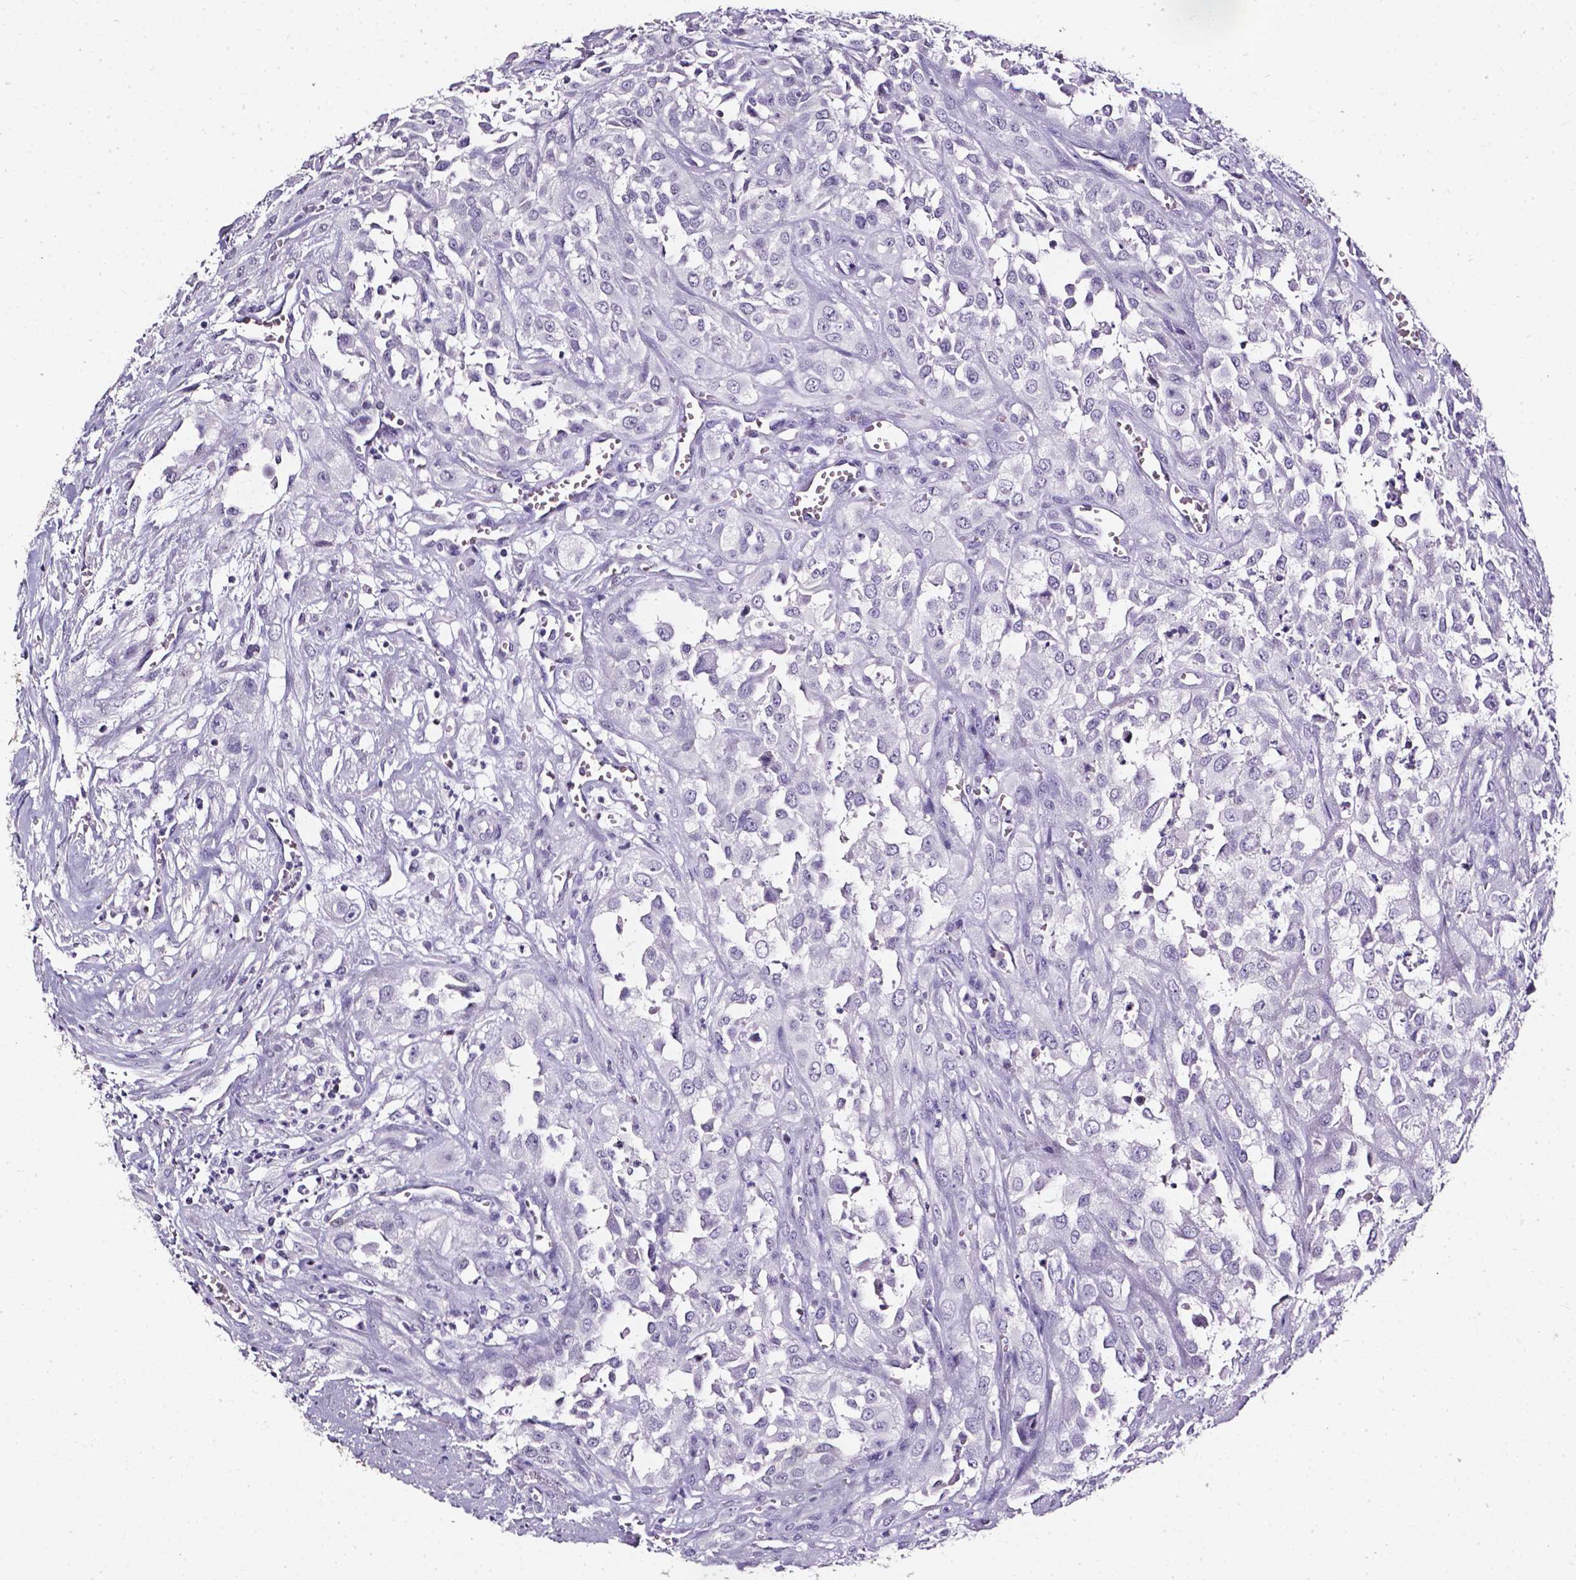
{"staining": {"intensity": "negative", "quantity": "none", "location": "none"}, "tissue": "urothelial cancer", "cell_type": "Tumor cells", "image_type": "cancer", "snomed": [{"axis": "morphology", "description": "Urothelial carcinoma, High grade"}, {"axis": "topography", "description": "Urinary bladder"}], "caption": "Tumor cells show no significant protein expression in urothelial cancer.", "gene": "AKR1B10", "patient": {"sex": "male", "age": 67}}